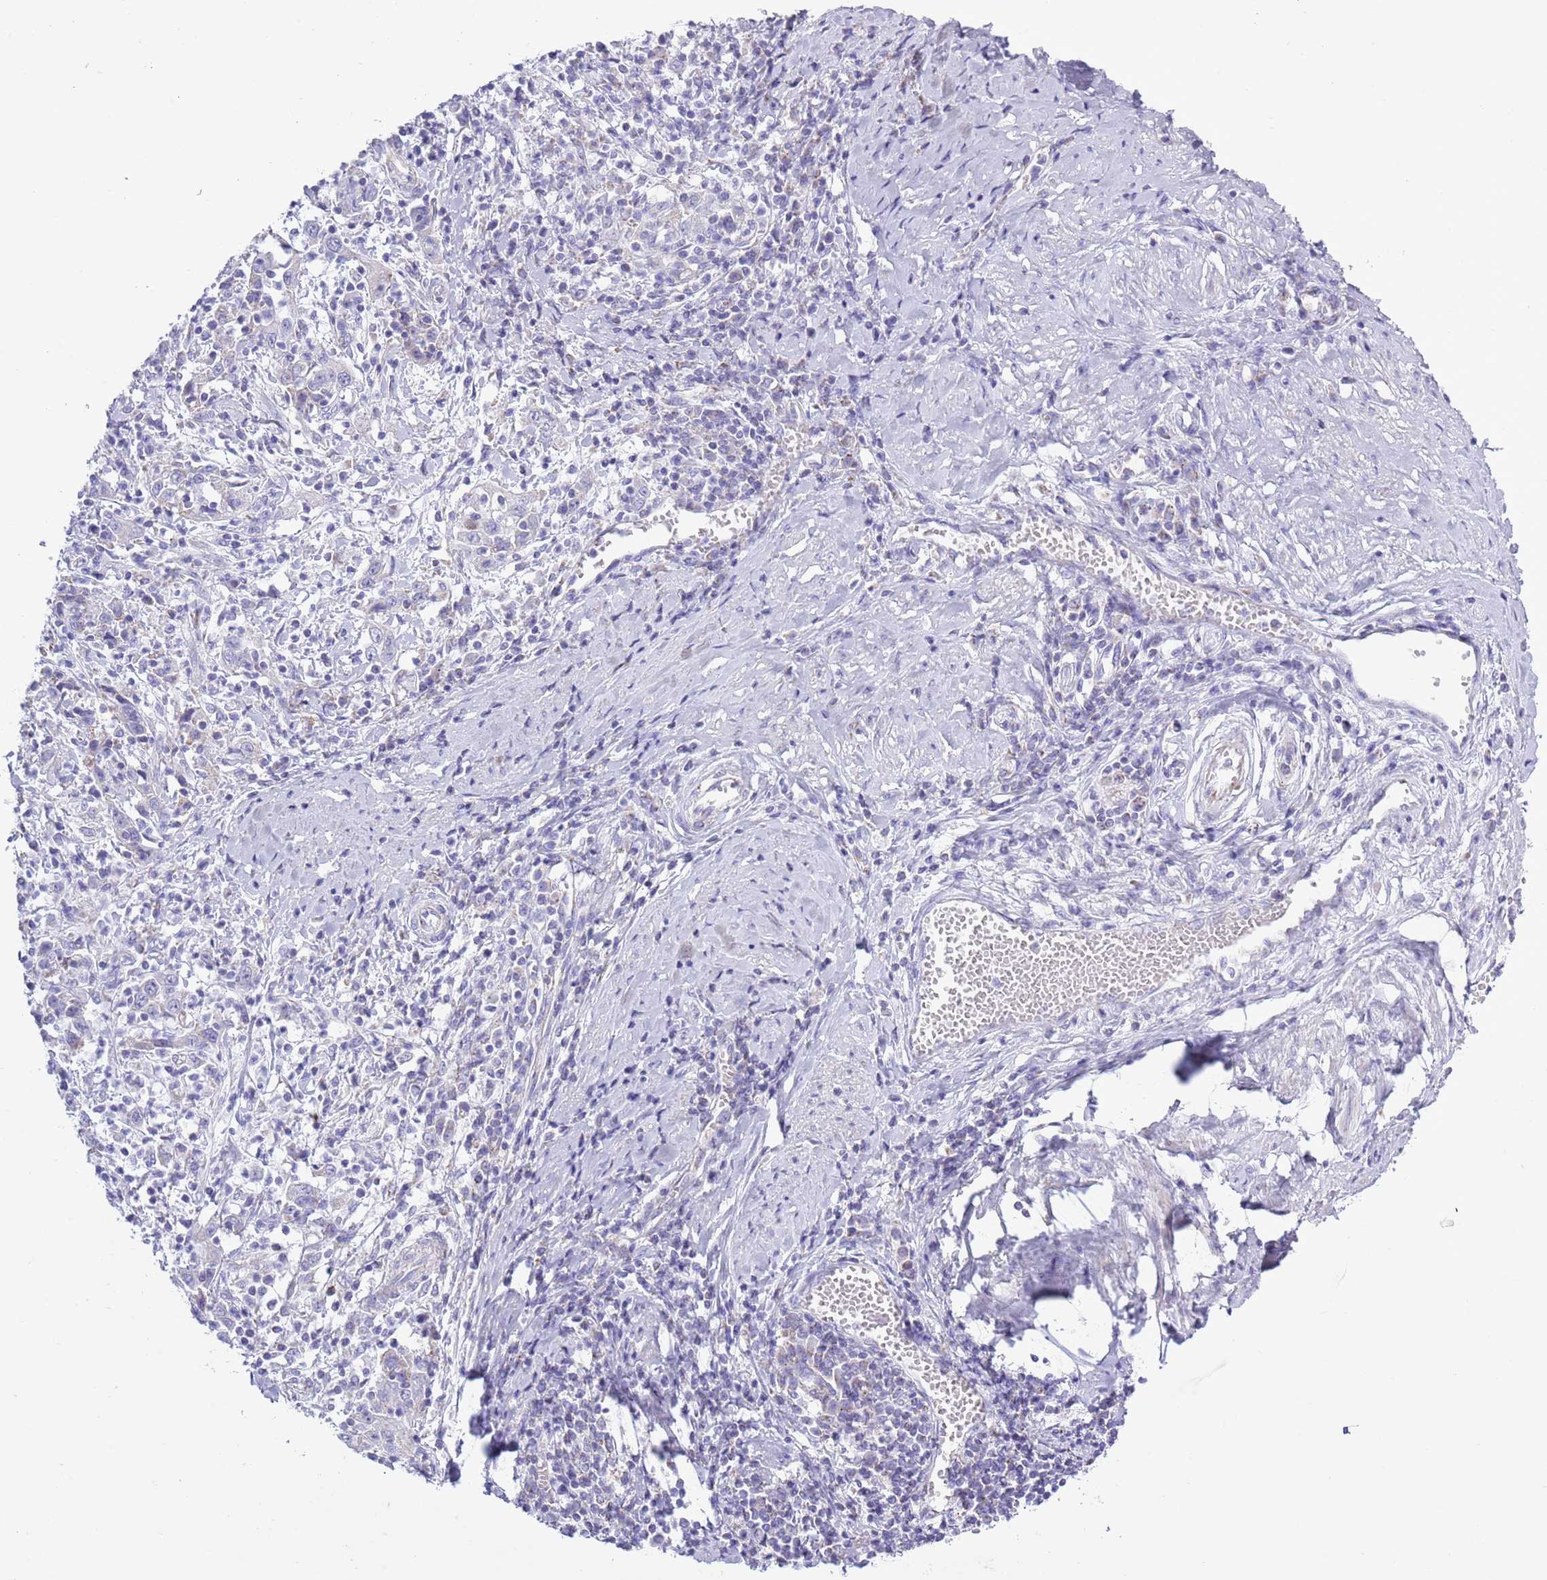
{"staining": {"intensity": "negative", "quantity": "none", "location": "none"}, "tissue": "cervical cancer", "cell_type": "Tumor cells", "image_type": "cancer", "snomed": [{"axis": "morphology", "description": "Squamous cell carcinoma, NOS"}, {"axis": "topography", "description": "Cervix"}], "caption": "This is an immunohistochemistry (IHC) micrograph of cervical cancer. There is no expression in tumor cells.", "gene": "MOCOS", "patient": {"sex": "female", "age": 46}}